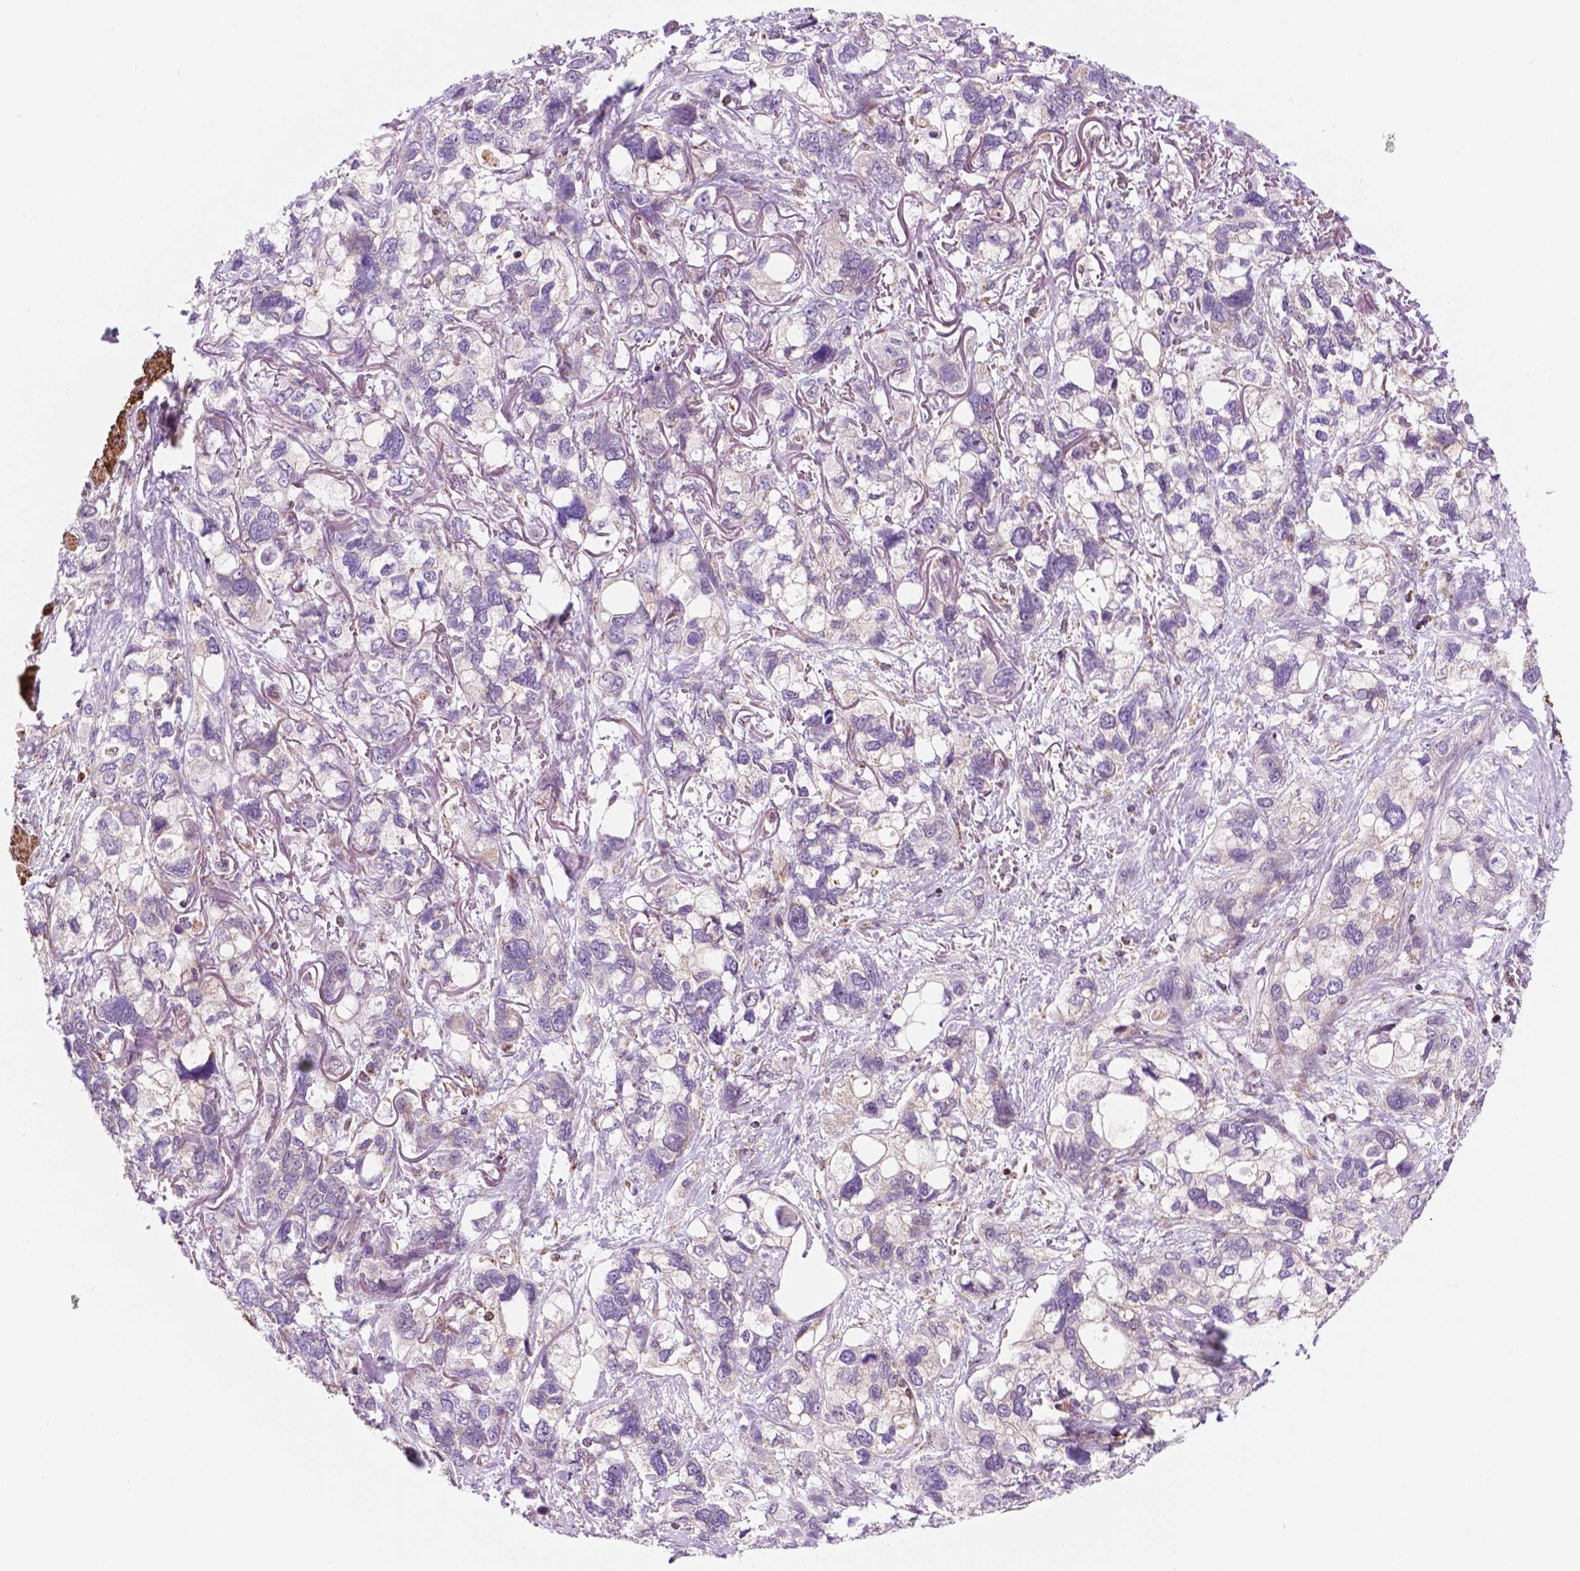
{"staining": {"intensity": "weak", "quantity": "25%-75%", "location": "cytoplasmic/membranous"}, "tissue": "stomach cancer", "cell_type": "Tumor cells", "image_type": "cancer", "snomed": [{"axis": "morphology", "description": "Adenocarcinoma, NOS"}, {"axis": "topography", "description": "Stomach, upper"}], "caption": "Brown immunohistochemical staining in human adenocarcinoma (stomach) demonstrates weak cytoplasmic/membranous expression in approximately 25%-75% of tumor cells.", "gene": "GEMIN4", "patient": {"sex": "female", "age": 81}}